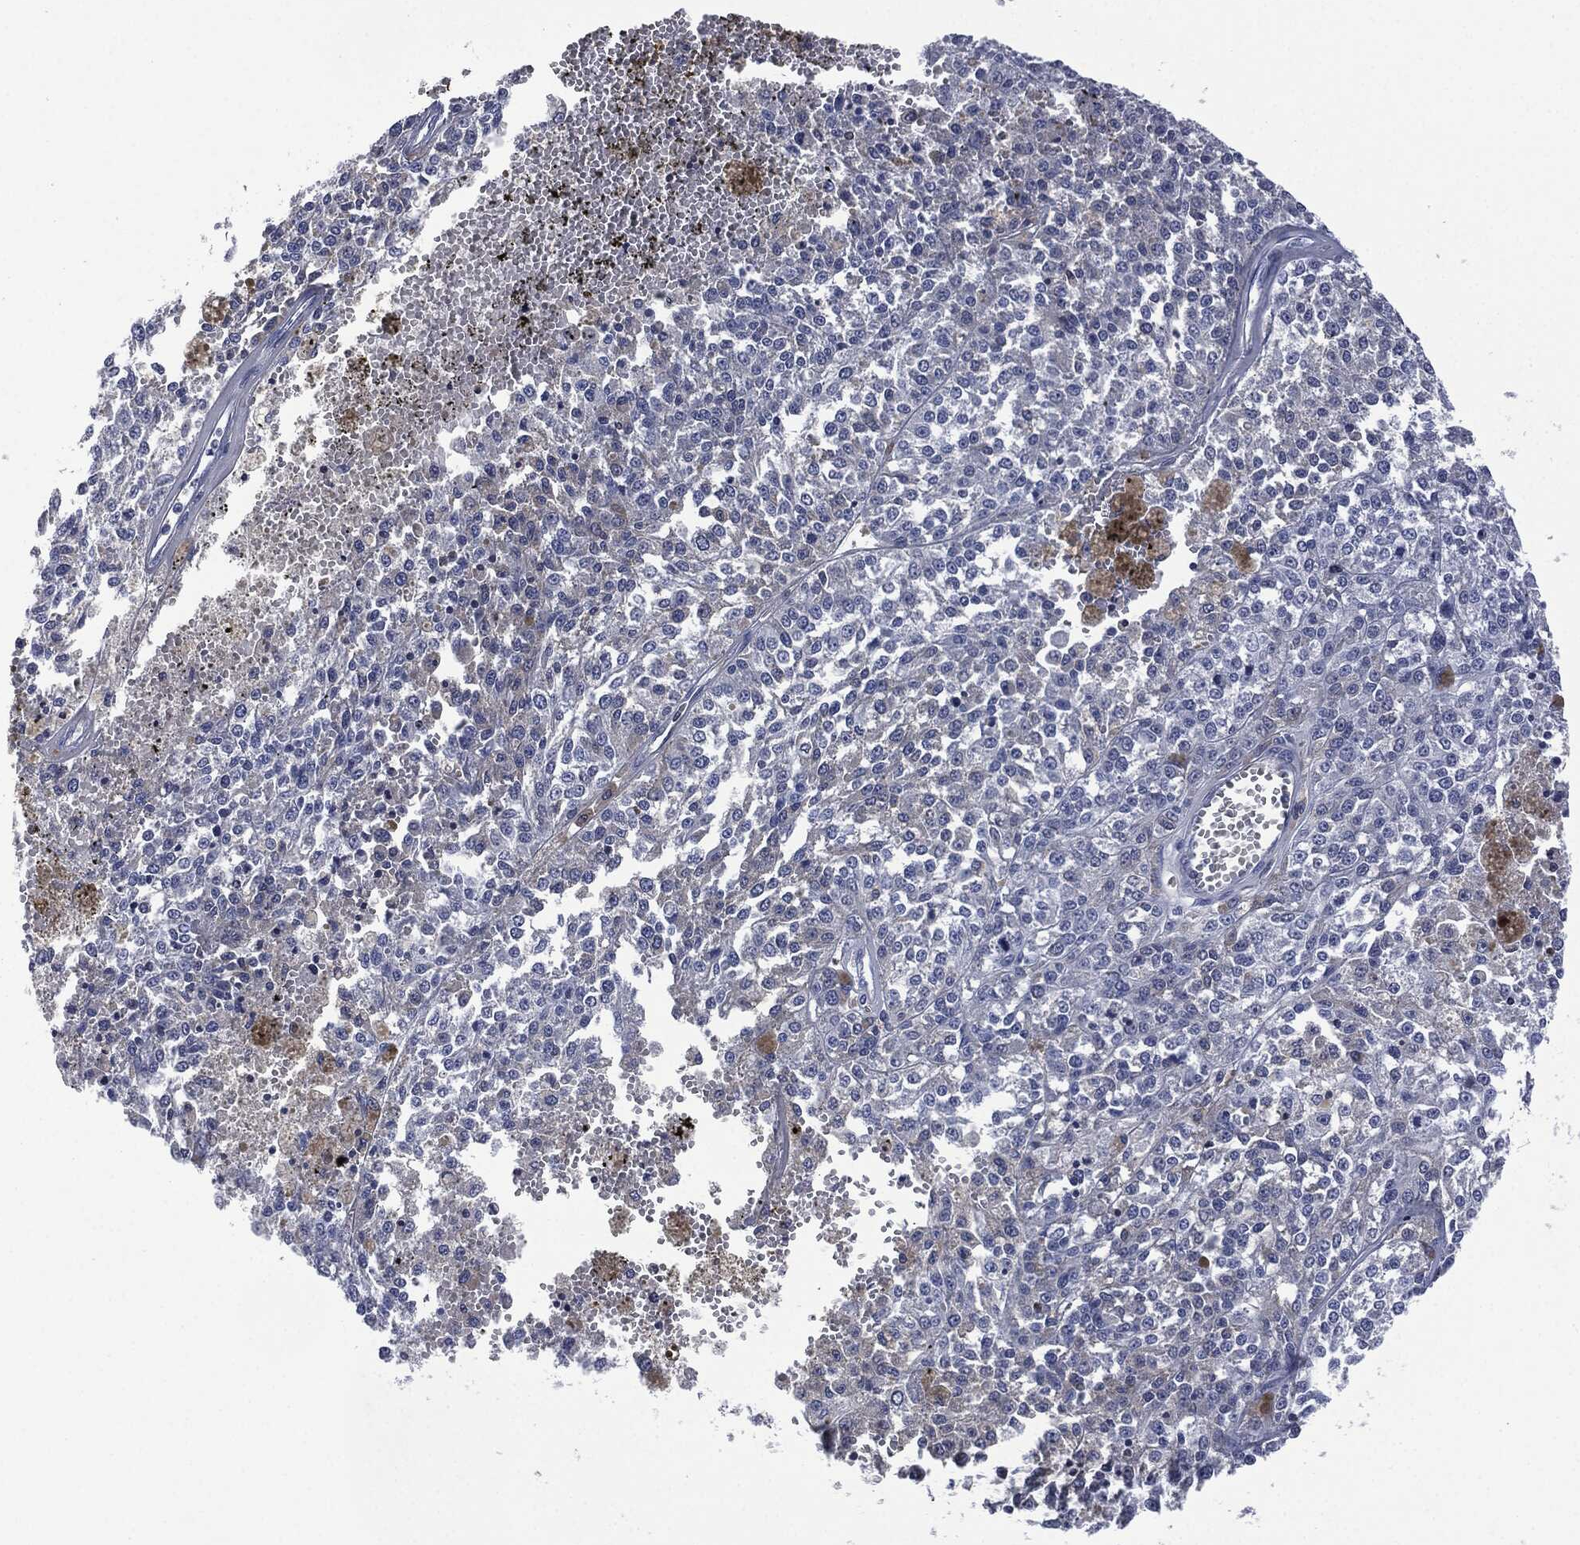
{"staining": {"intensity": "negative", "quantity": "none", "location": "none"}, "tissue": "melanoma", "cell_type": "Tumor cells", "image_type": "cancer", "snomed": [{"axis": "morphology", "description": "Malignant melanoma, Metastatic site"}, {"axis": "topography", "description": "Lymph node"}], "caption": "High power microscopy micrograph of an immunohistochemistry (IHC) photomicrograph of malignant melanoma (metastatic site), revealing no significant expression in tumor cells.", "gene": "SIGLEC7", "patient": {"sex": "female", "age": 64}}